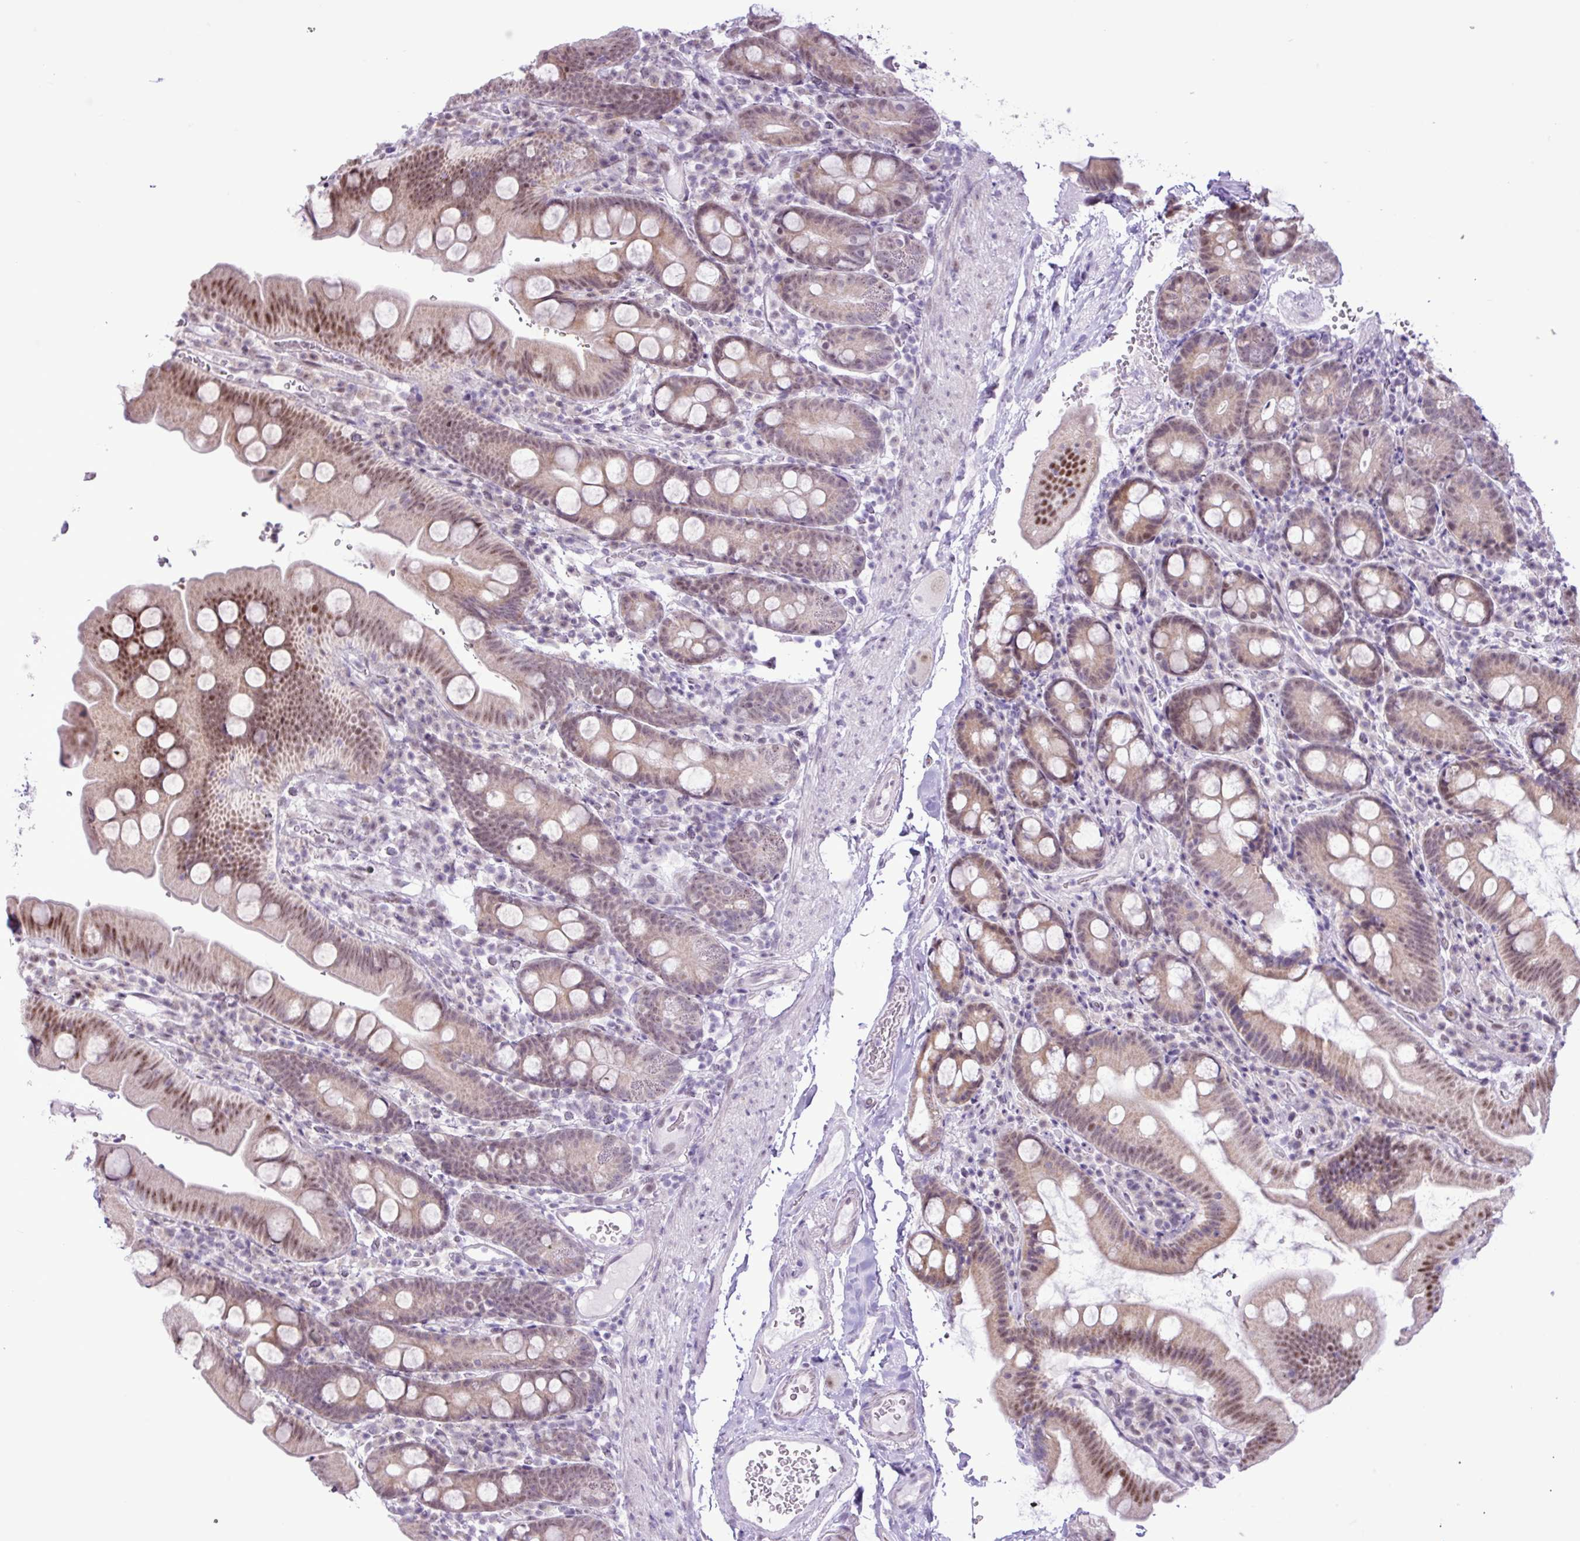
{"staining": {"intensity": "moderate", "quantity": "25%-75%", "location": "nuclear"}, "tissue": "small intestine", "cell_type": "Glandular cells", "image_type": "normal", "snomed": [{"axis": "morphology", "description": "Normal tissue, NOS"}, {"axis": "topography", "description": "Small intestine"}], "caption": "Protein analysis of unremarkable small intestine reveals moderate nuclear staining in about 25%-75% of glandular cells. (DAB (3,3'-diaminobenzidine) = brown stain, brightfield microscopy at high magnification).", "gene": "ELOA2", "patient": {"sex": "female", "age": 68}}